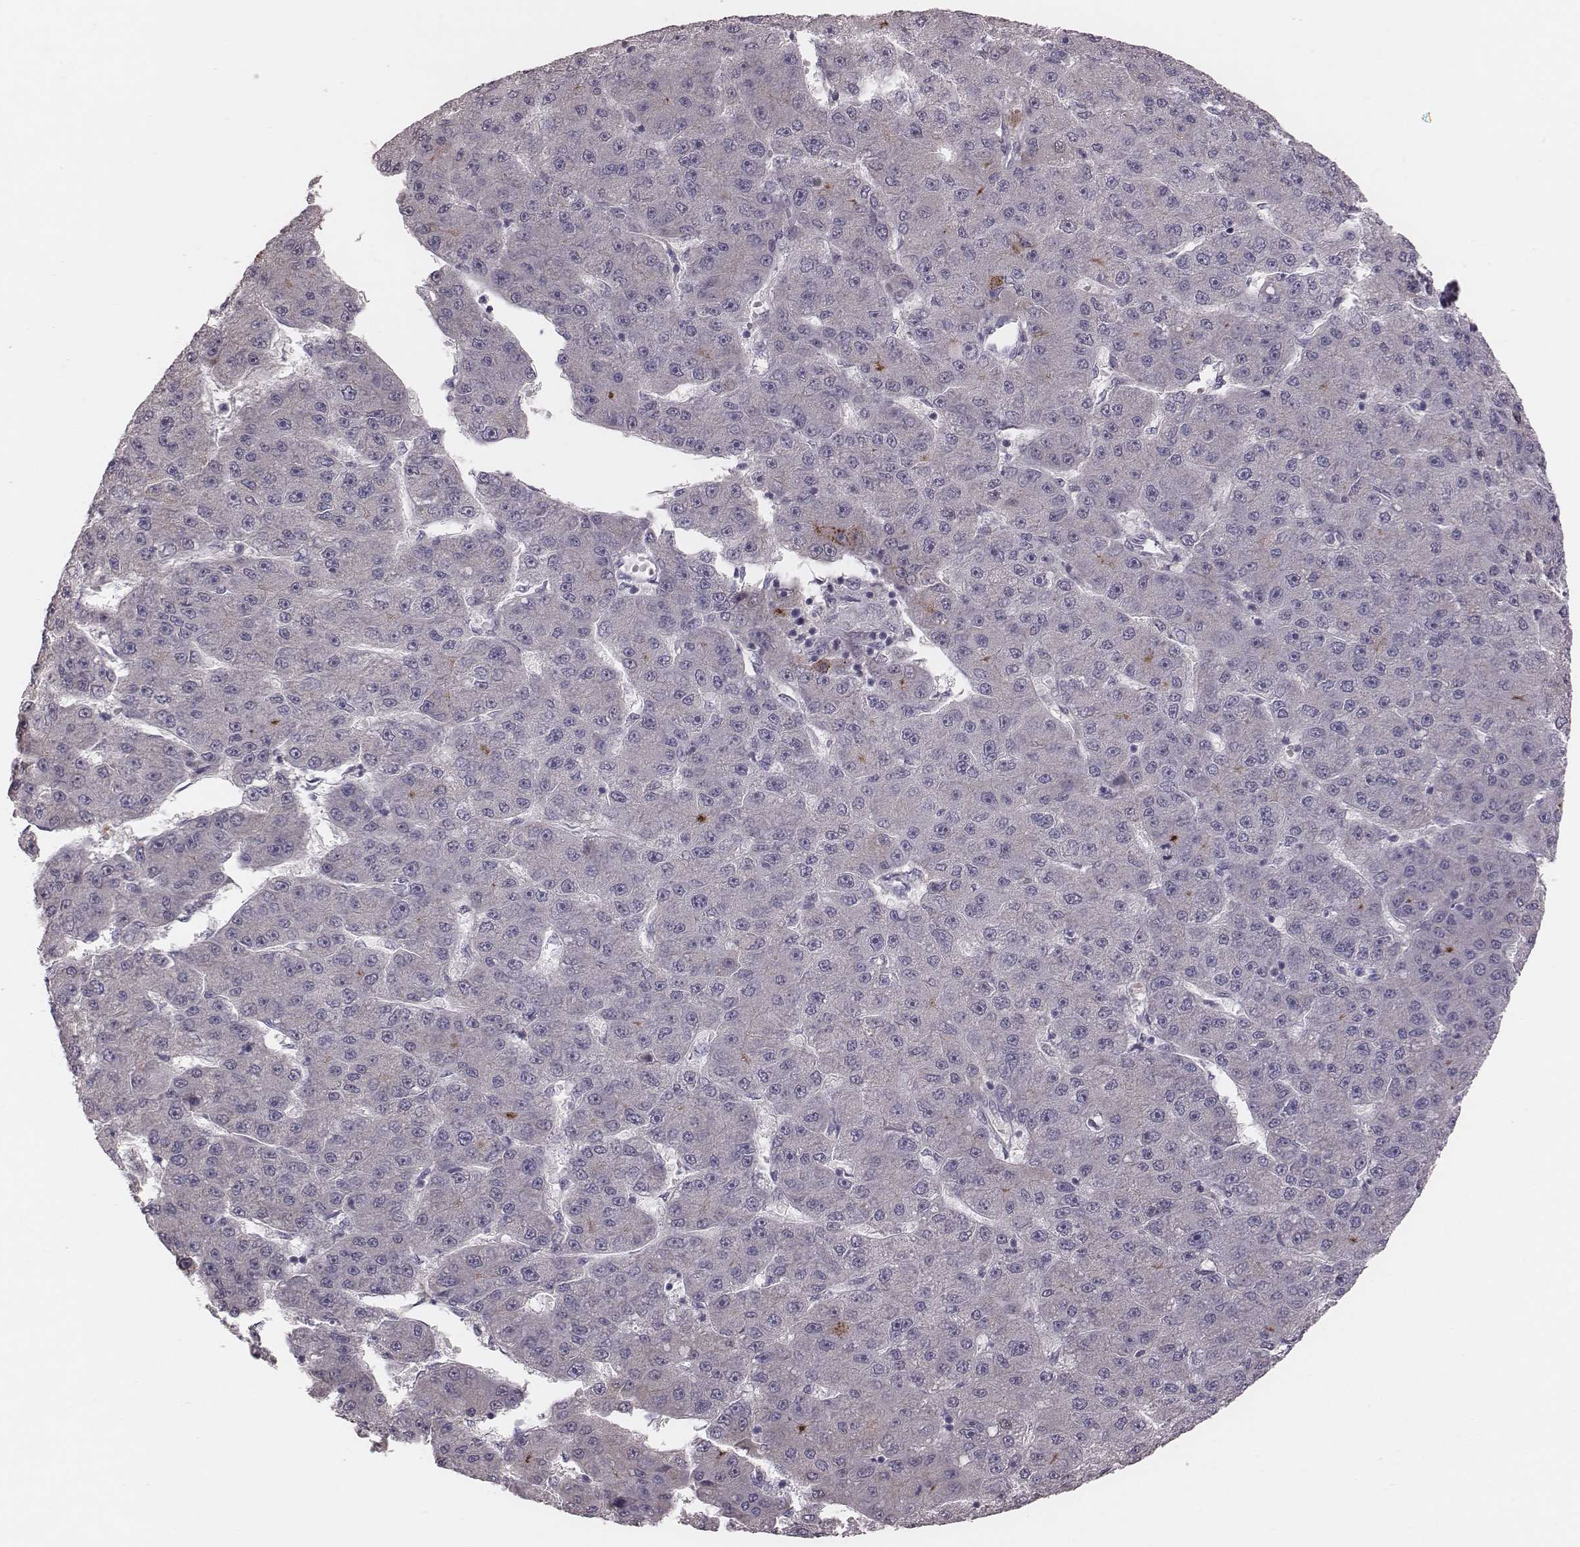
{"staining": {"intensity": "negative", "quantity": "none", "location": "none"}, "tissue": "liver cancer", "cell_type": "Tumor cells", "image_type": "cancer", "snomed": [{"axis": "morphology", "description": "Carcinoma, Hepatocellular, NOS"}, {"axis": "topography", "description": "Liver"}], "caption": "IHC image of human liver cancer (hepatocellular carcinoma) stained for a protein (brown), which shows no staining in tumor cells.", "gene": "CFTR", "patient": {"sex": "male", "age": 67}}